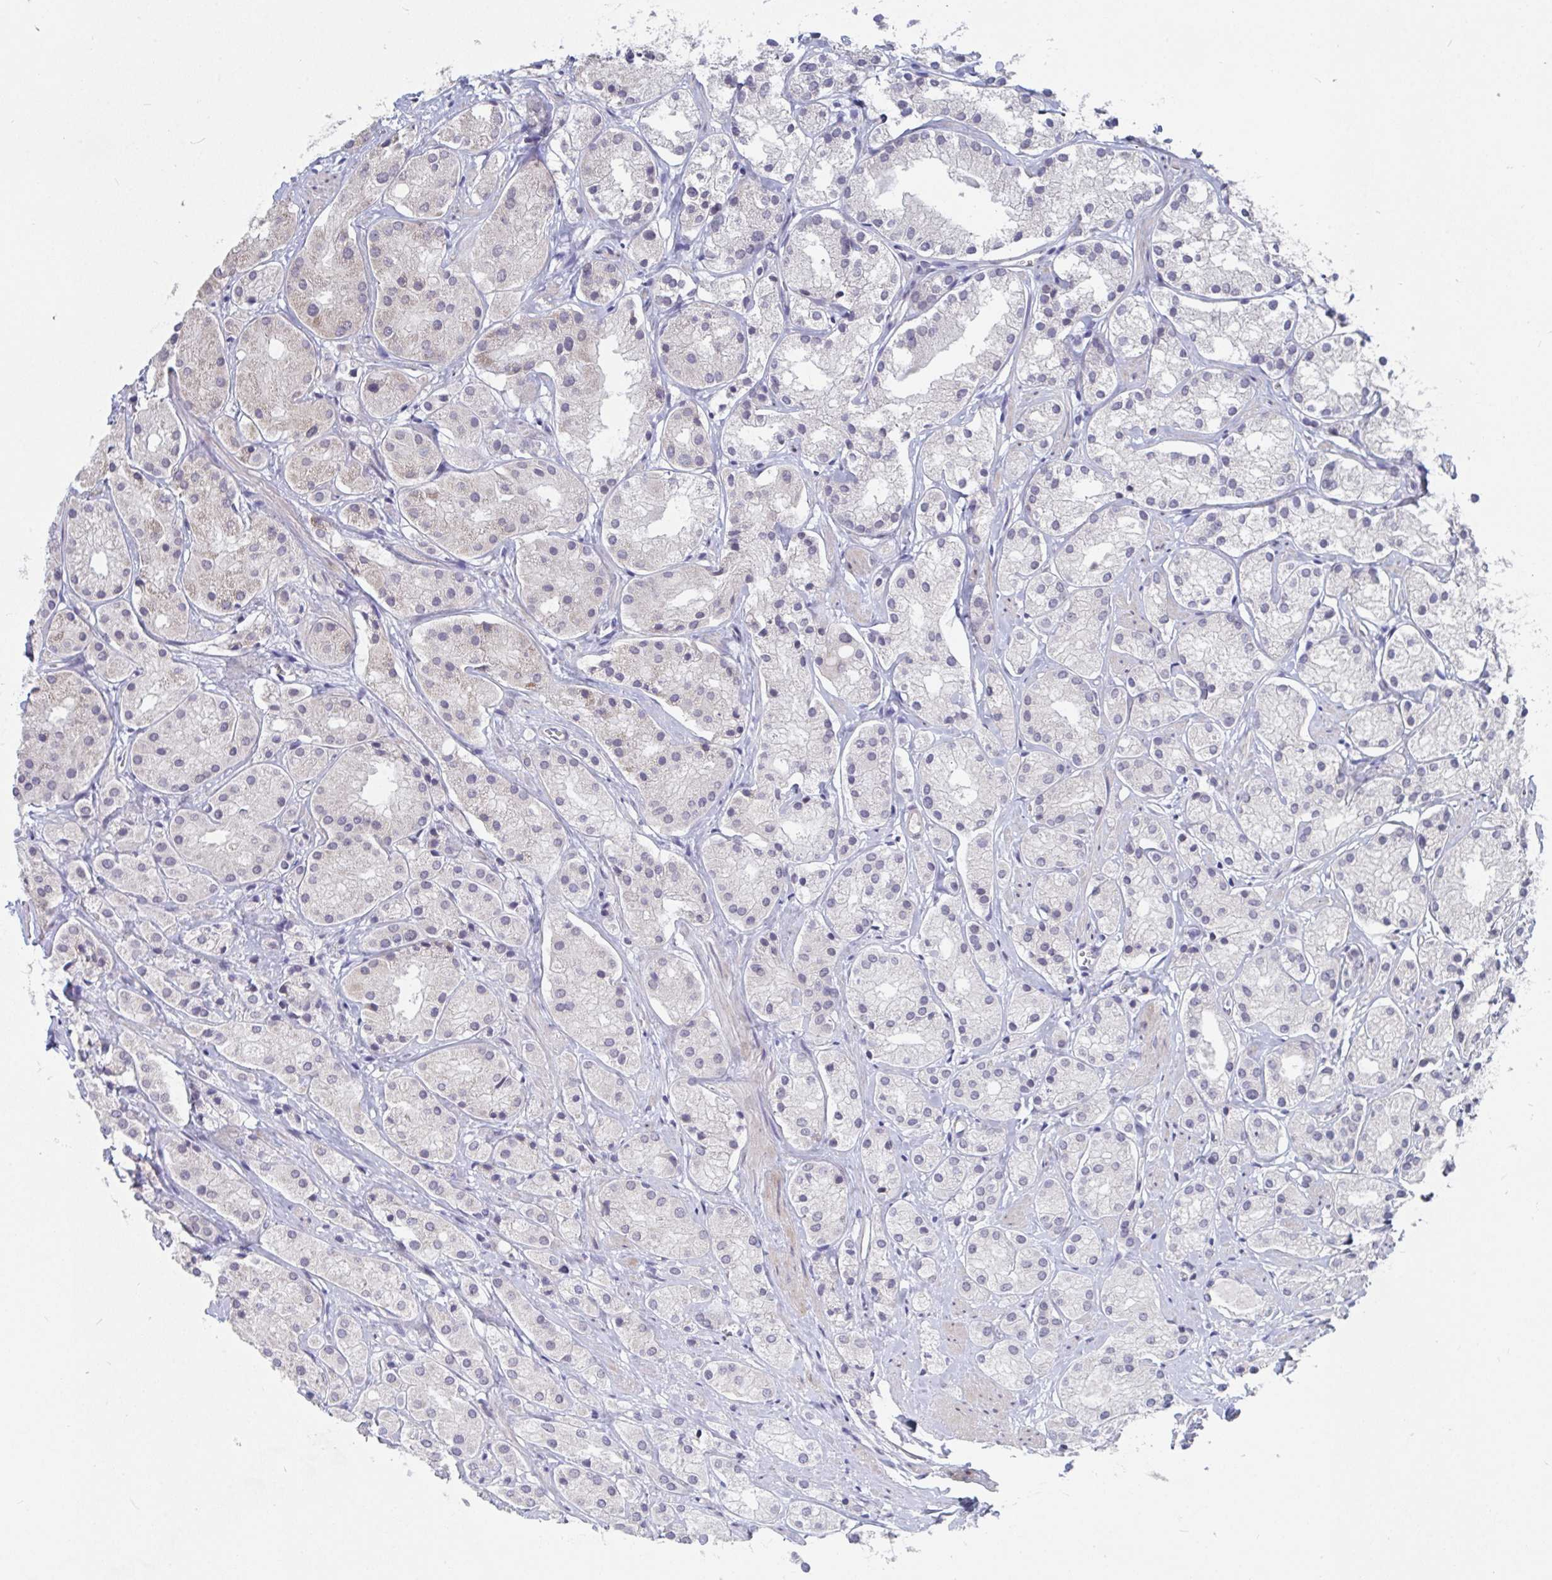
{"staining": {"intensity": "weak", "quantity": "<25%", "location": "cytoplasmic/membranous"}, "tissue": "prostate cancer", "cell_type": "Tumor cells", "image_type": "cancer", "snomed": [{"axis": "morphology", "description": "Adenocarcinoma, Low grade"}, {"axis": "topography", "description": "Prostate"}], "caption": "This is an immunohistochemistry (IHC) micrograph of prostate cancer (low-grade adenocarcinoma). There is no expression in tumor cells.", "gene": "FAM156B", "patient": {"sex": "male", "age": 69}}